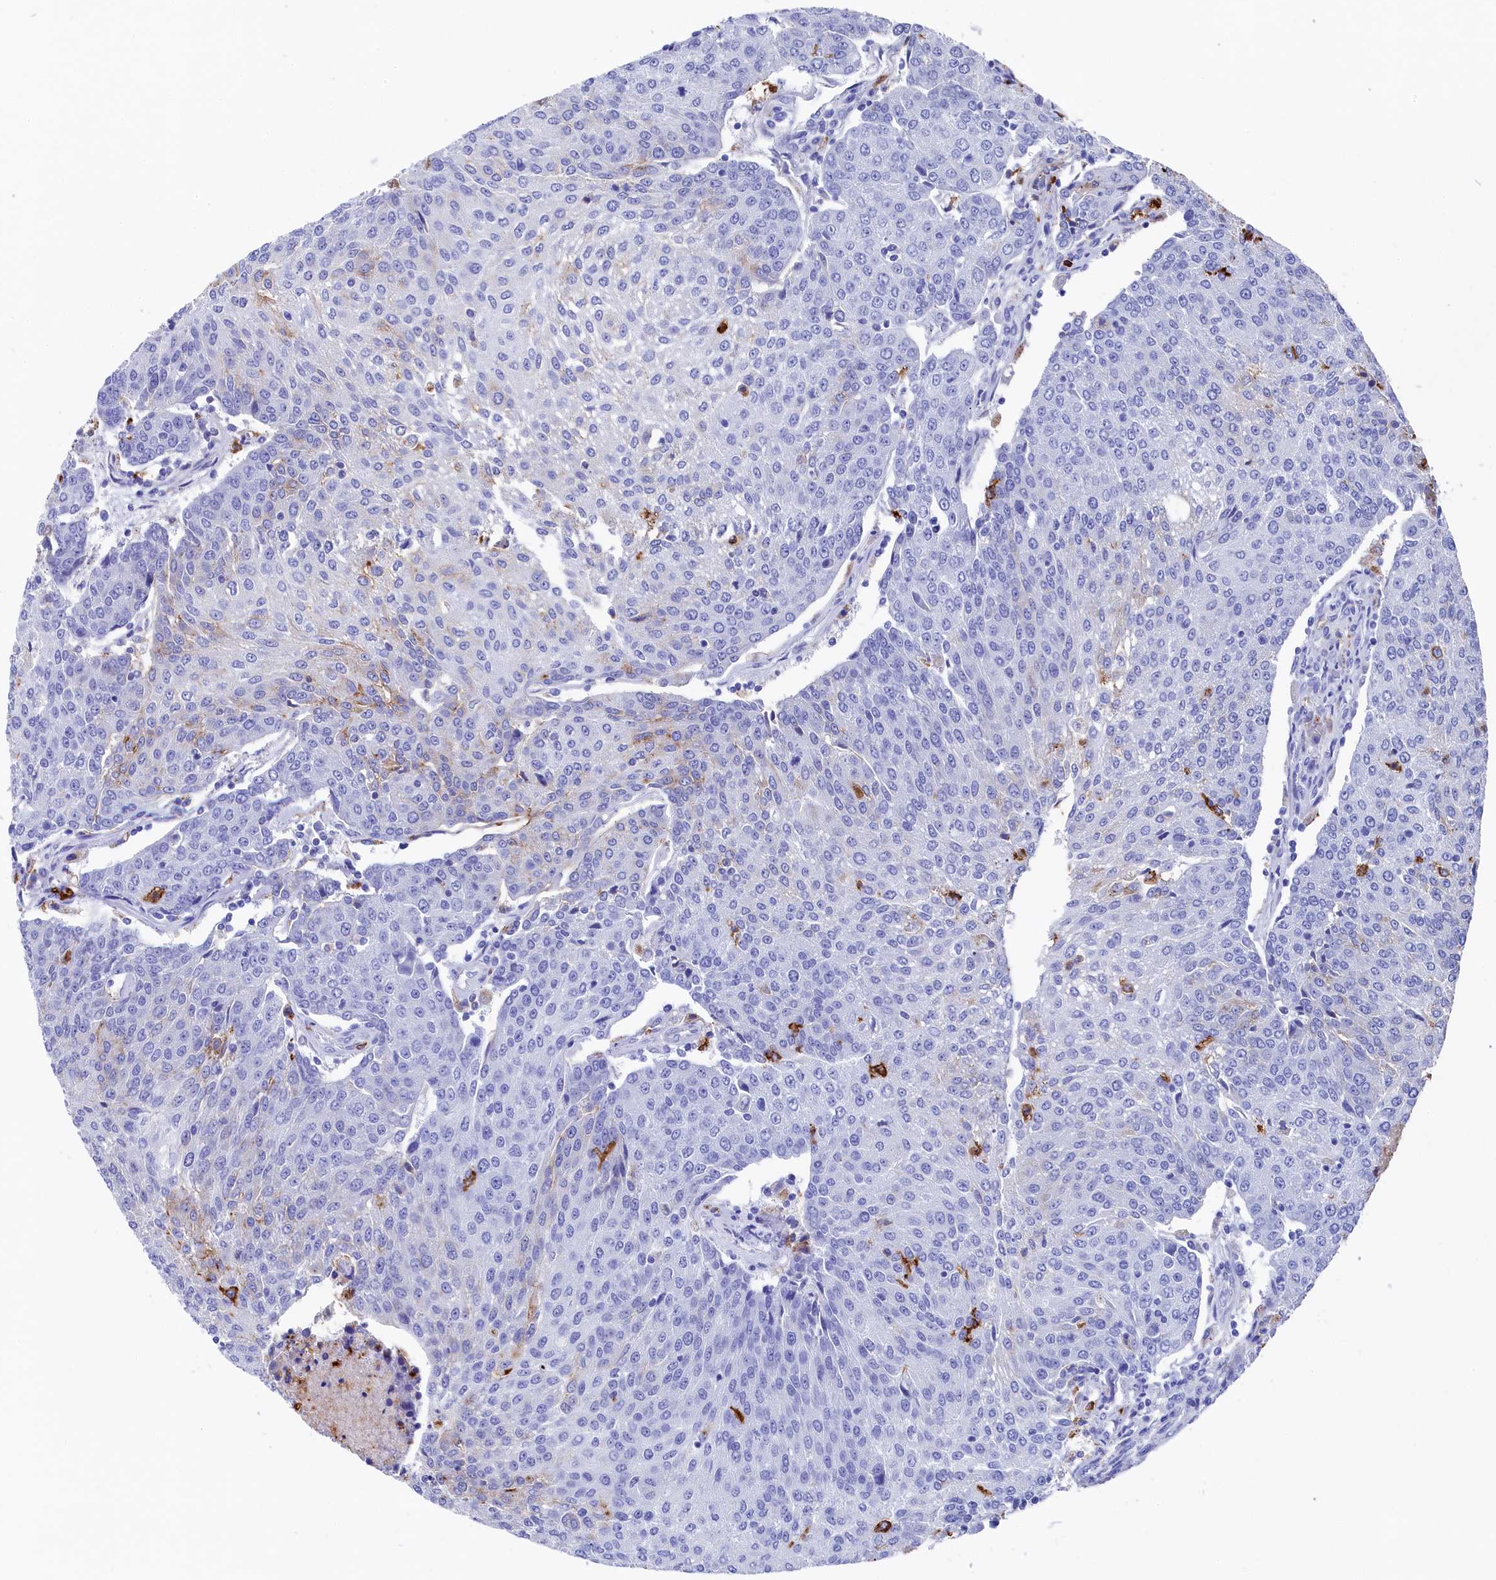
{"staining": {"intensity": "negative", "quantity": "none", "location": "none"}, "tissue": "urothelial cancer", "cell_type": "Tumor cells", "image_type": "cancer", "snomed": [{"axis": "morphology", "description": "Urothelial carcinoma, High grade"}, {"axis": "topography", "description": "Urinary bladder"}], "caption": "Histopathology image shows no significant protein expression in tumor cells of urothelial cancer.", "gene": "PLAC8", "patient": {"sex": "female", "age": 85}}